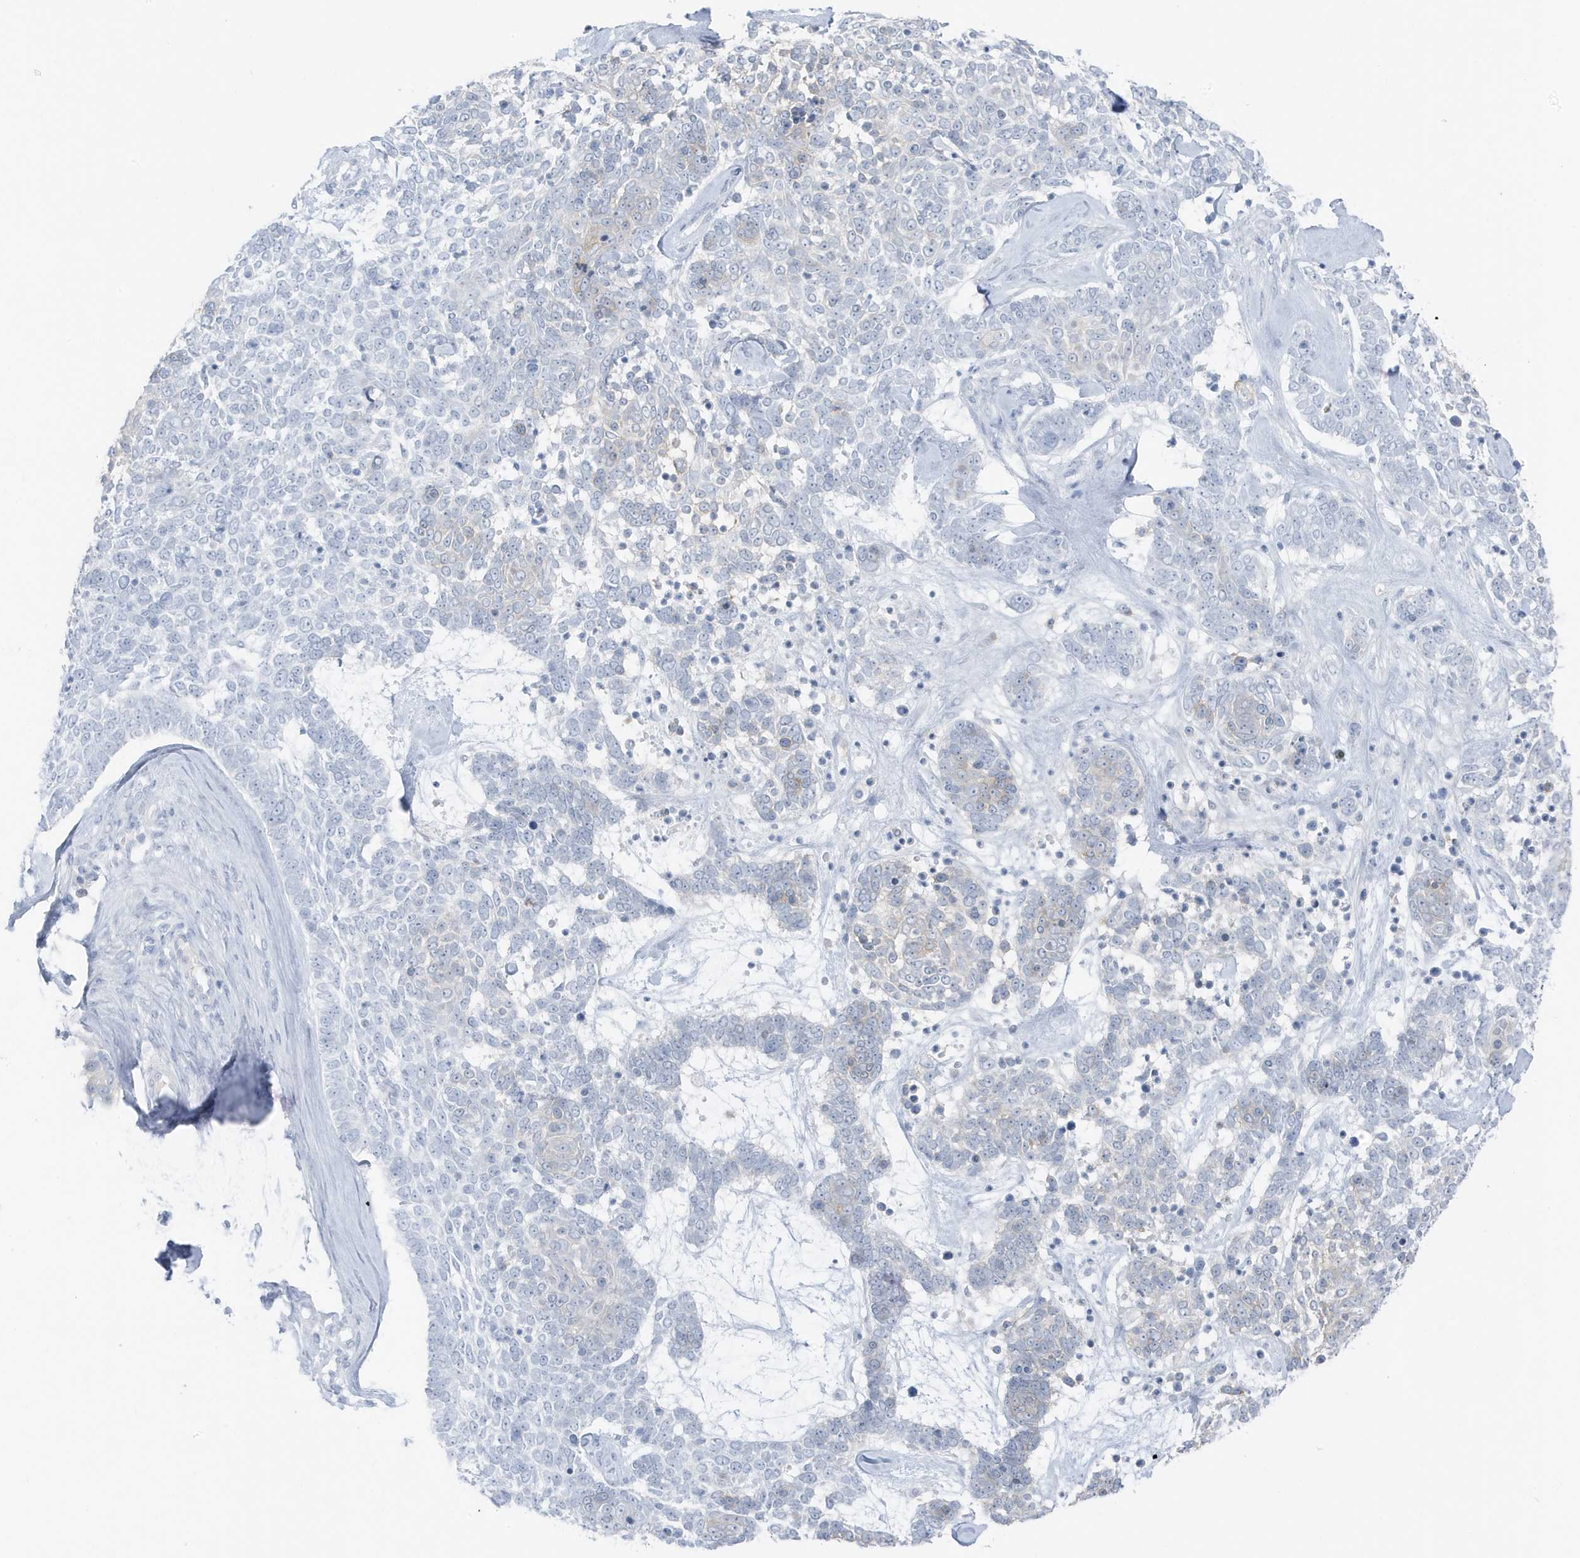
{"staining": {"intensity": "negative", "quantity": "none", "location": "none"}, "tissue": "skin cancer", "cell_type": "Tumor cells", "image_type": "cancer", "snomed": [{"axis": "morphology", "description": "Basal cell carcinoma"}, {"axis": "topography", "description": "Skin"}], "caption": "Immunohistochemistry image of human skin cancer stained for a protein (brown), which demonstrates no positivity in tumor cells.", "gene": "ZFP64", "patient": {"sex": "female", "age": 81}}